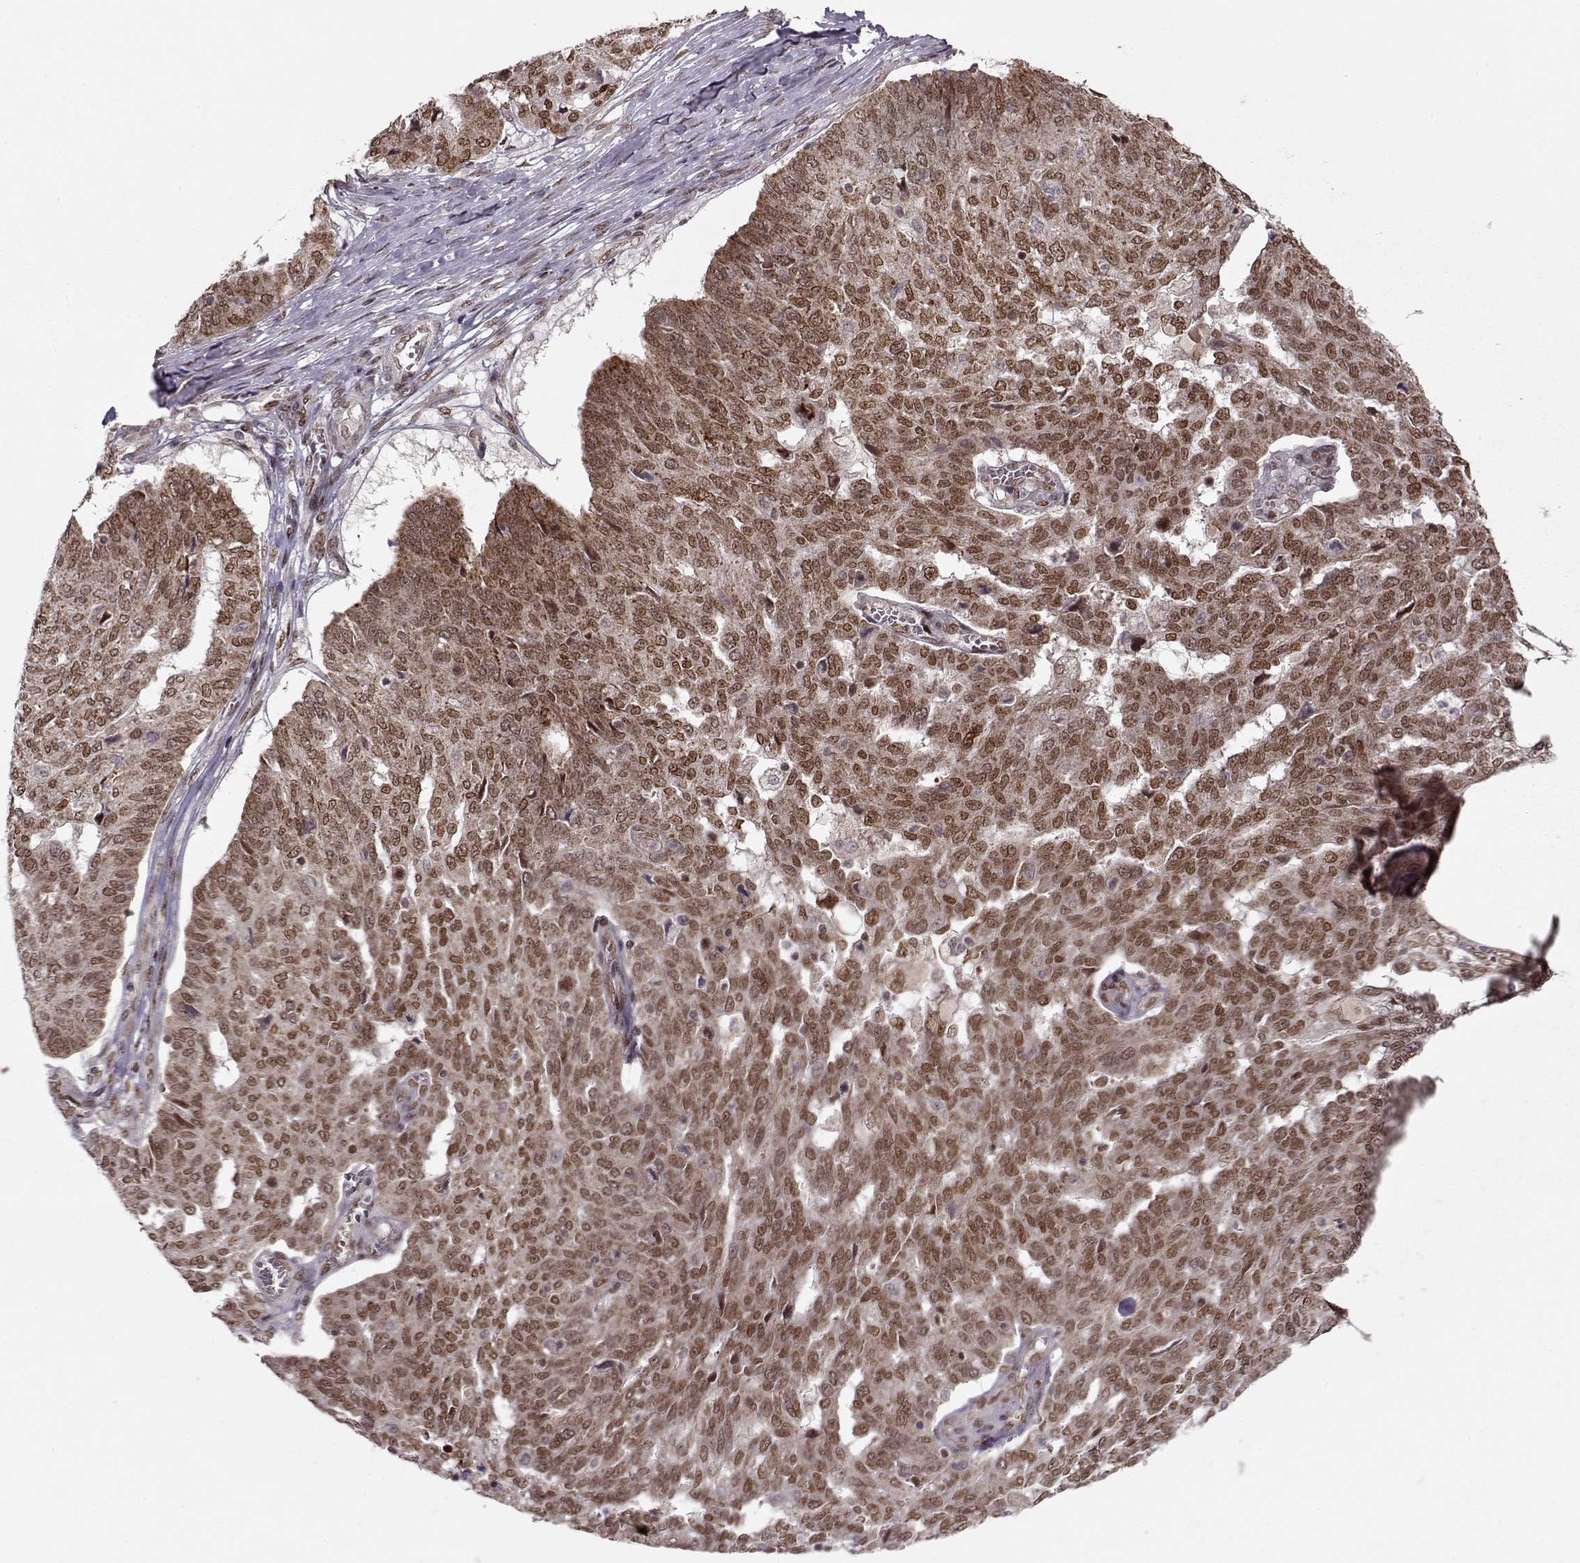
{"staining": {"intensity": "moderate", "quantity": ">75%", "location": "cytoplasmic/membranous,nuclear"}, "tissue": "ovarian cancer", "cell_type": "Tumor cells", "image_type": "cancer", "snomed": [{"axis": "morphology", "description": "Cystadenocarcinoma, serous, NOS"}, {"axis": "topography", "description": "Ovary"}], "caption": "Tumor cells demonstrate moderate cytoplasmic/membranous and nuclear staining in about >75% of cells in ovarian cancer (serous cystadenocarcinoma).", "gene": "RAI1", "patient": {"sex": "female", "age": 67}}